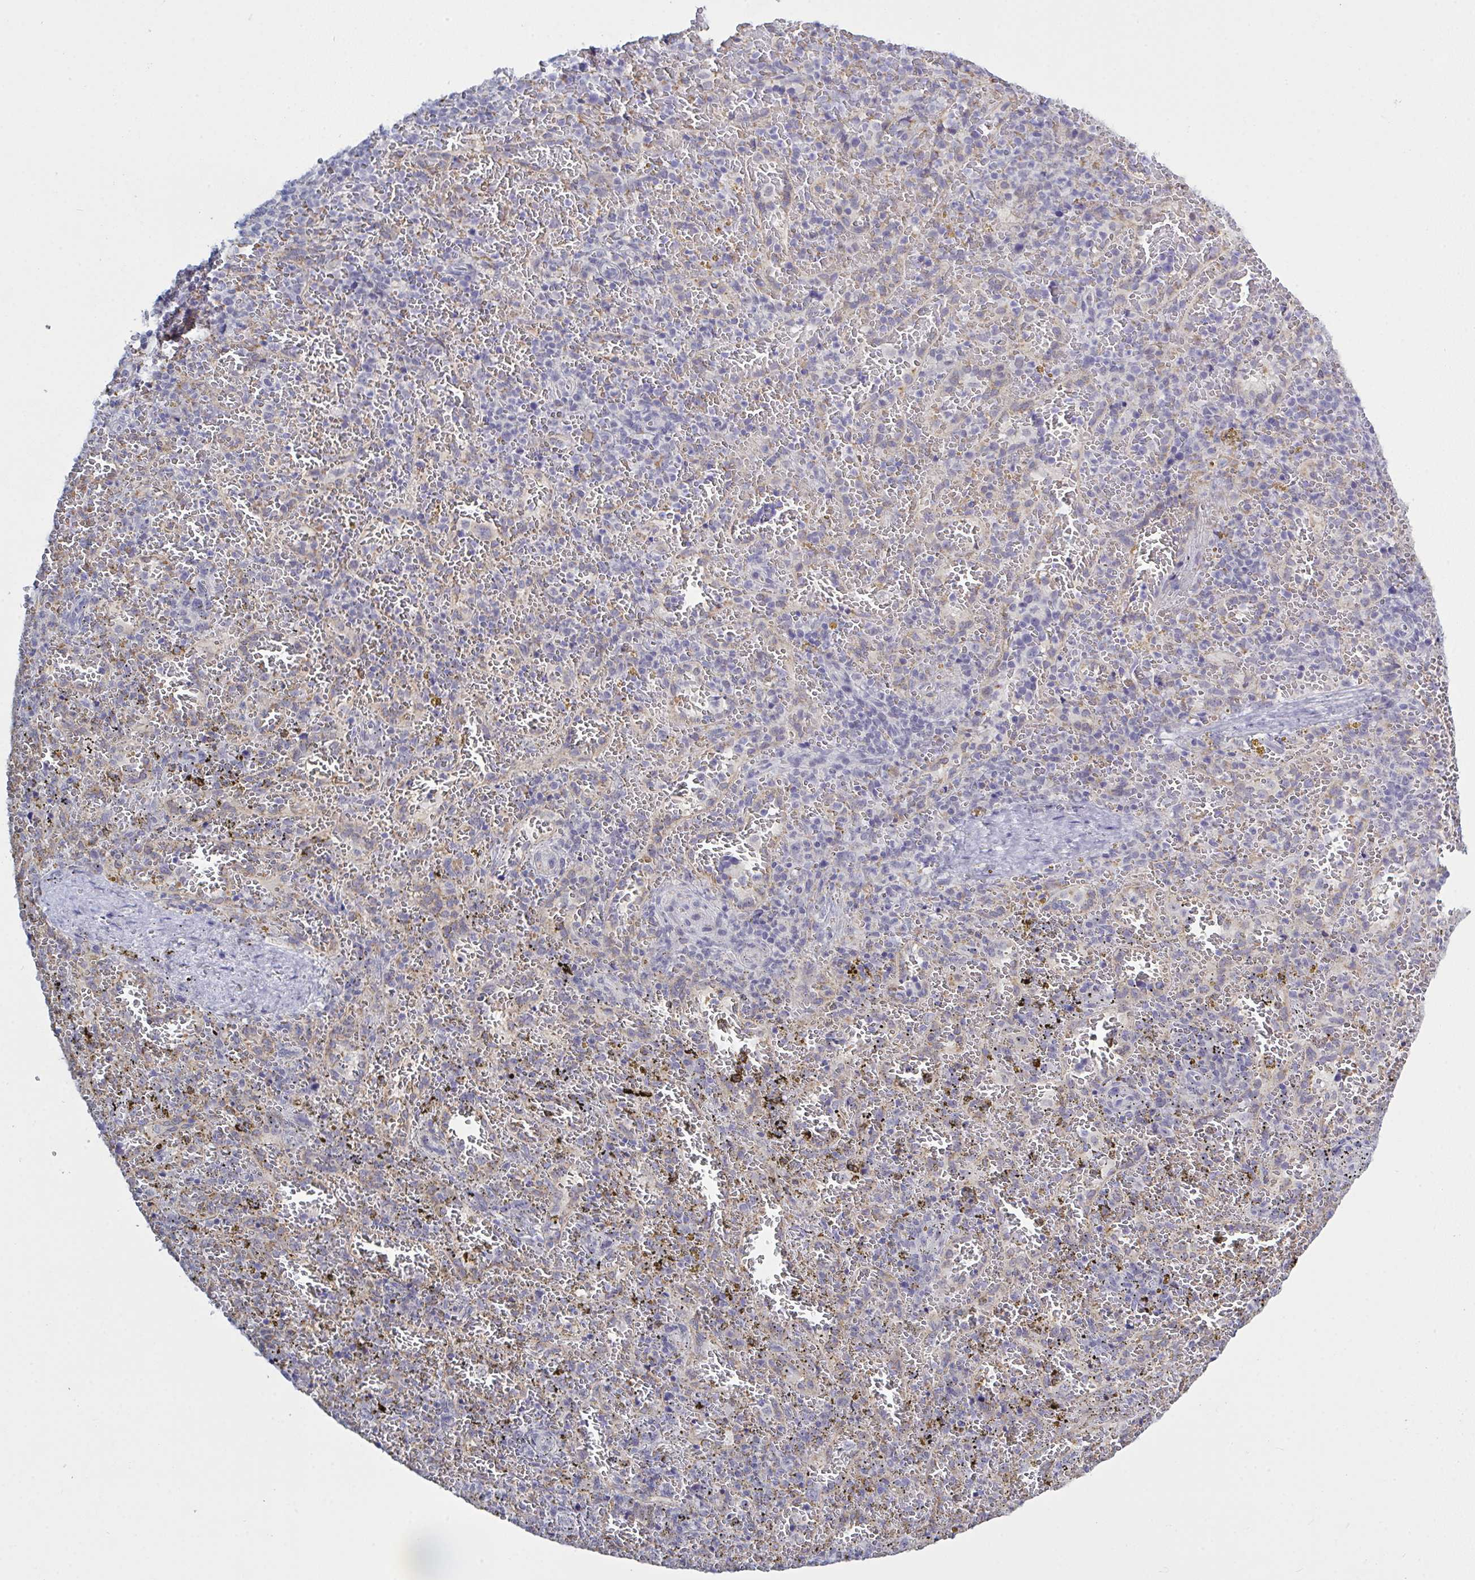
{"staining": {"intensity": "weak", "quantity": "<25%", "location": "cytoplasmic/membranous"}, "tissue": "spleen", "cell_type": "Cells in red pulp", "image_type": "normal", "snomed": [{"axis": "morphology", "description": "Normal tissue, NOS"}, {"axis": "topography", "description": "Spleen"}], "caption": "Cells in red pulp show no significant staining in unremarkable spleen. (DAB IHC with hematoxylin counter stain).", "gene": "KDM4D", "patient": {"sex": "female", "age": 50}}